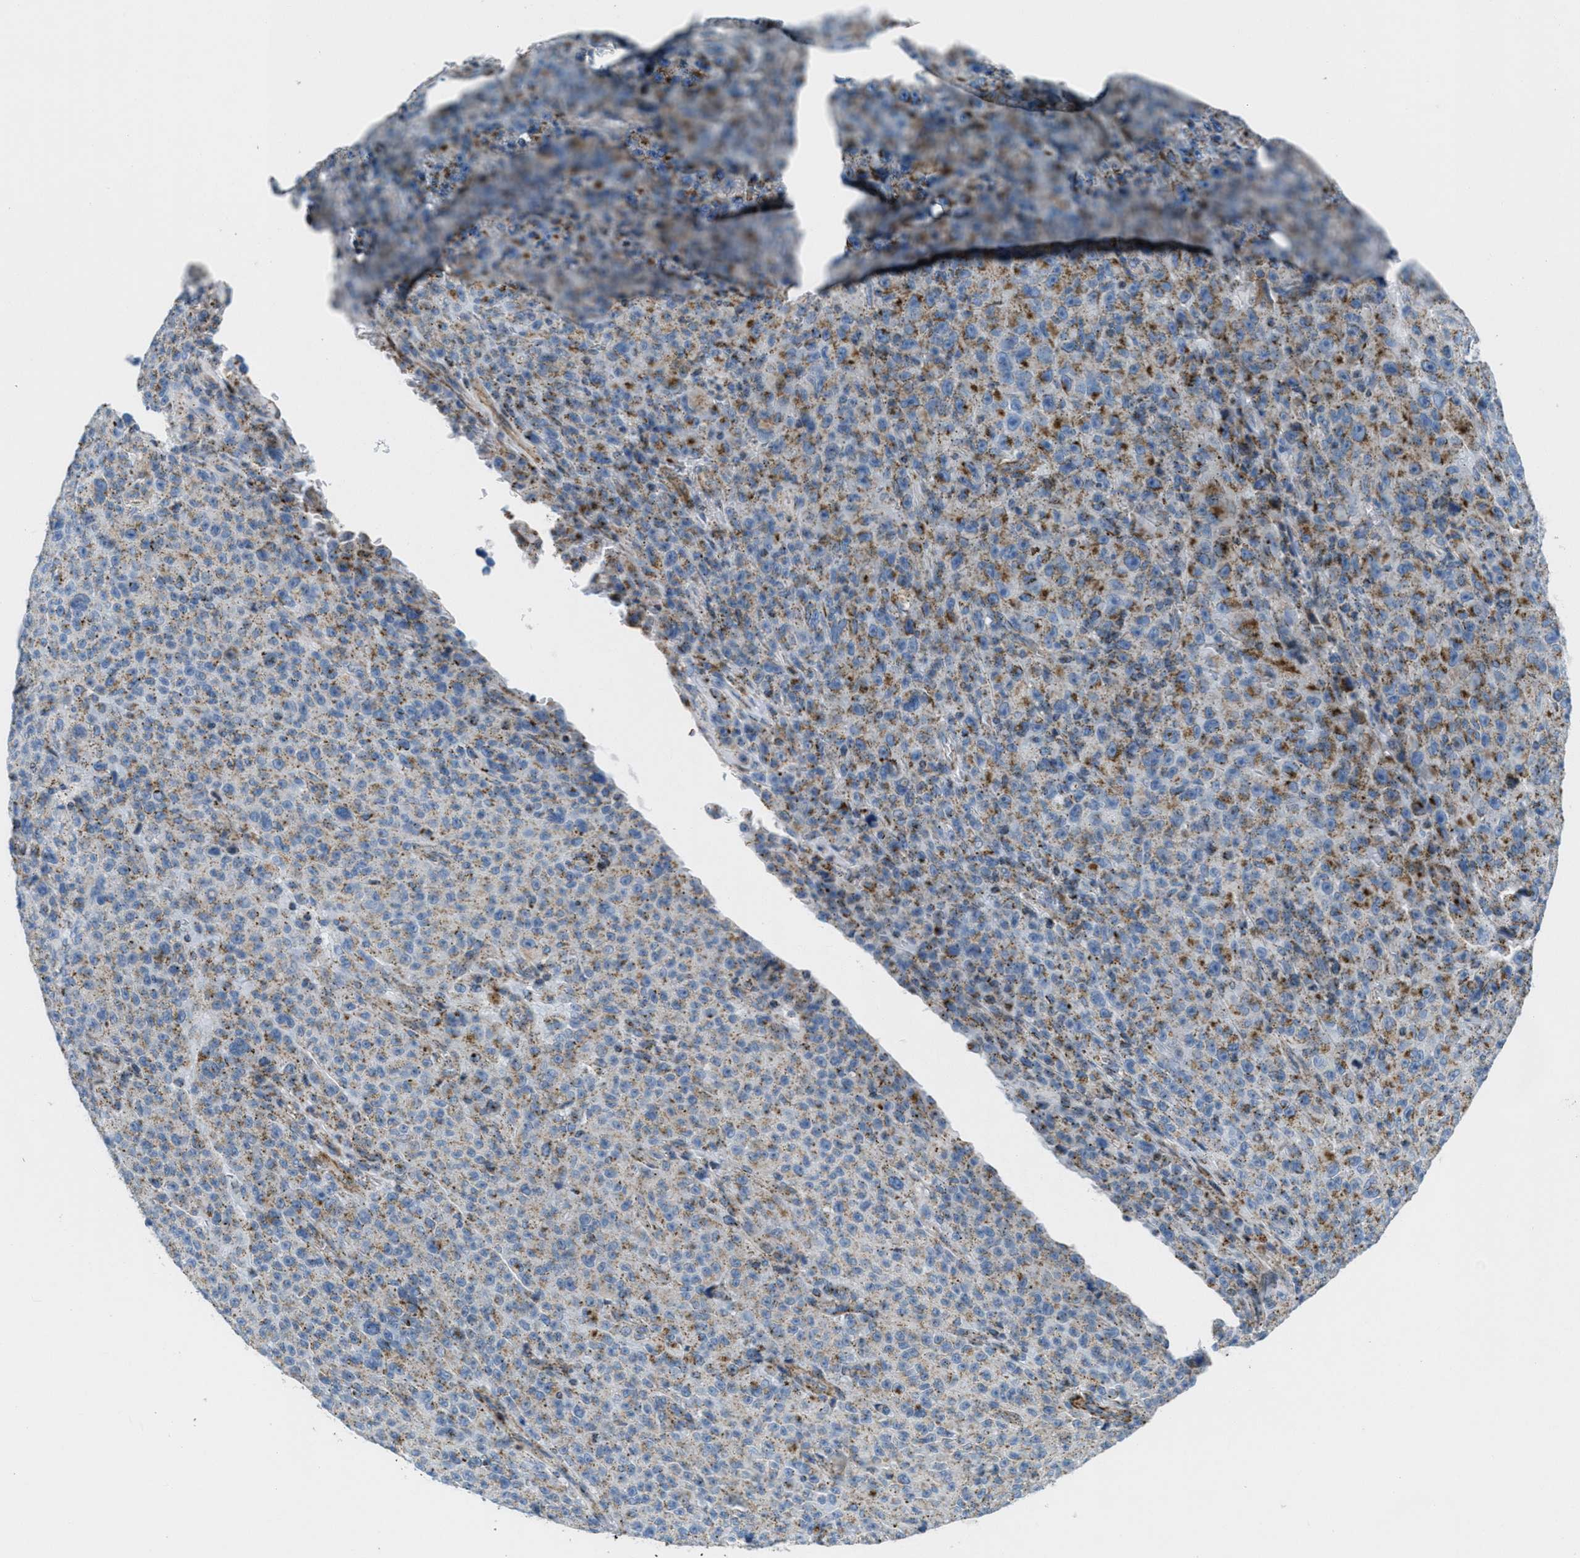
{"staining": {"intensity": "weak", "quantity": ">75%", "location": "cytoplasmic/membranous"}, "tissue": "melanoma", "cell_type": "Tumor cells", "image_type": "cancer", "snomed": [{"axis": "morphology", "description": "Malignant melanoma, NOS"}, {"axis": "topography", "description": "Skin"}], "caption": "Protein expression analysis of melanoma displays weak cytoplasmic/membranous staining in about >75% of tumor cells.", "gene": "MFSD13A", "patient": {"sex": "female", "age": 82}}